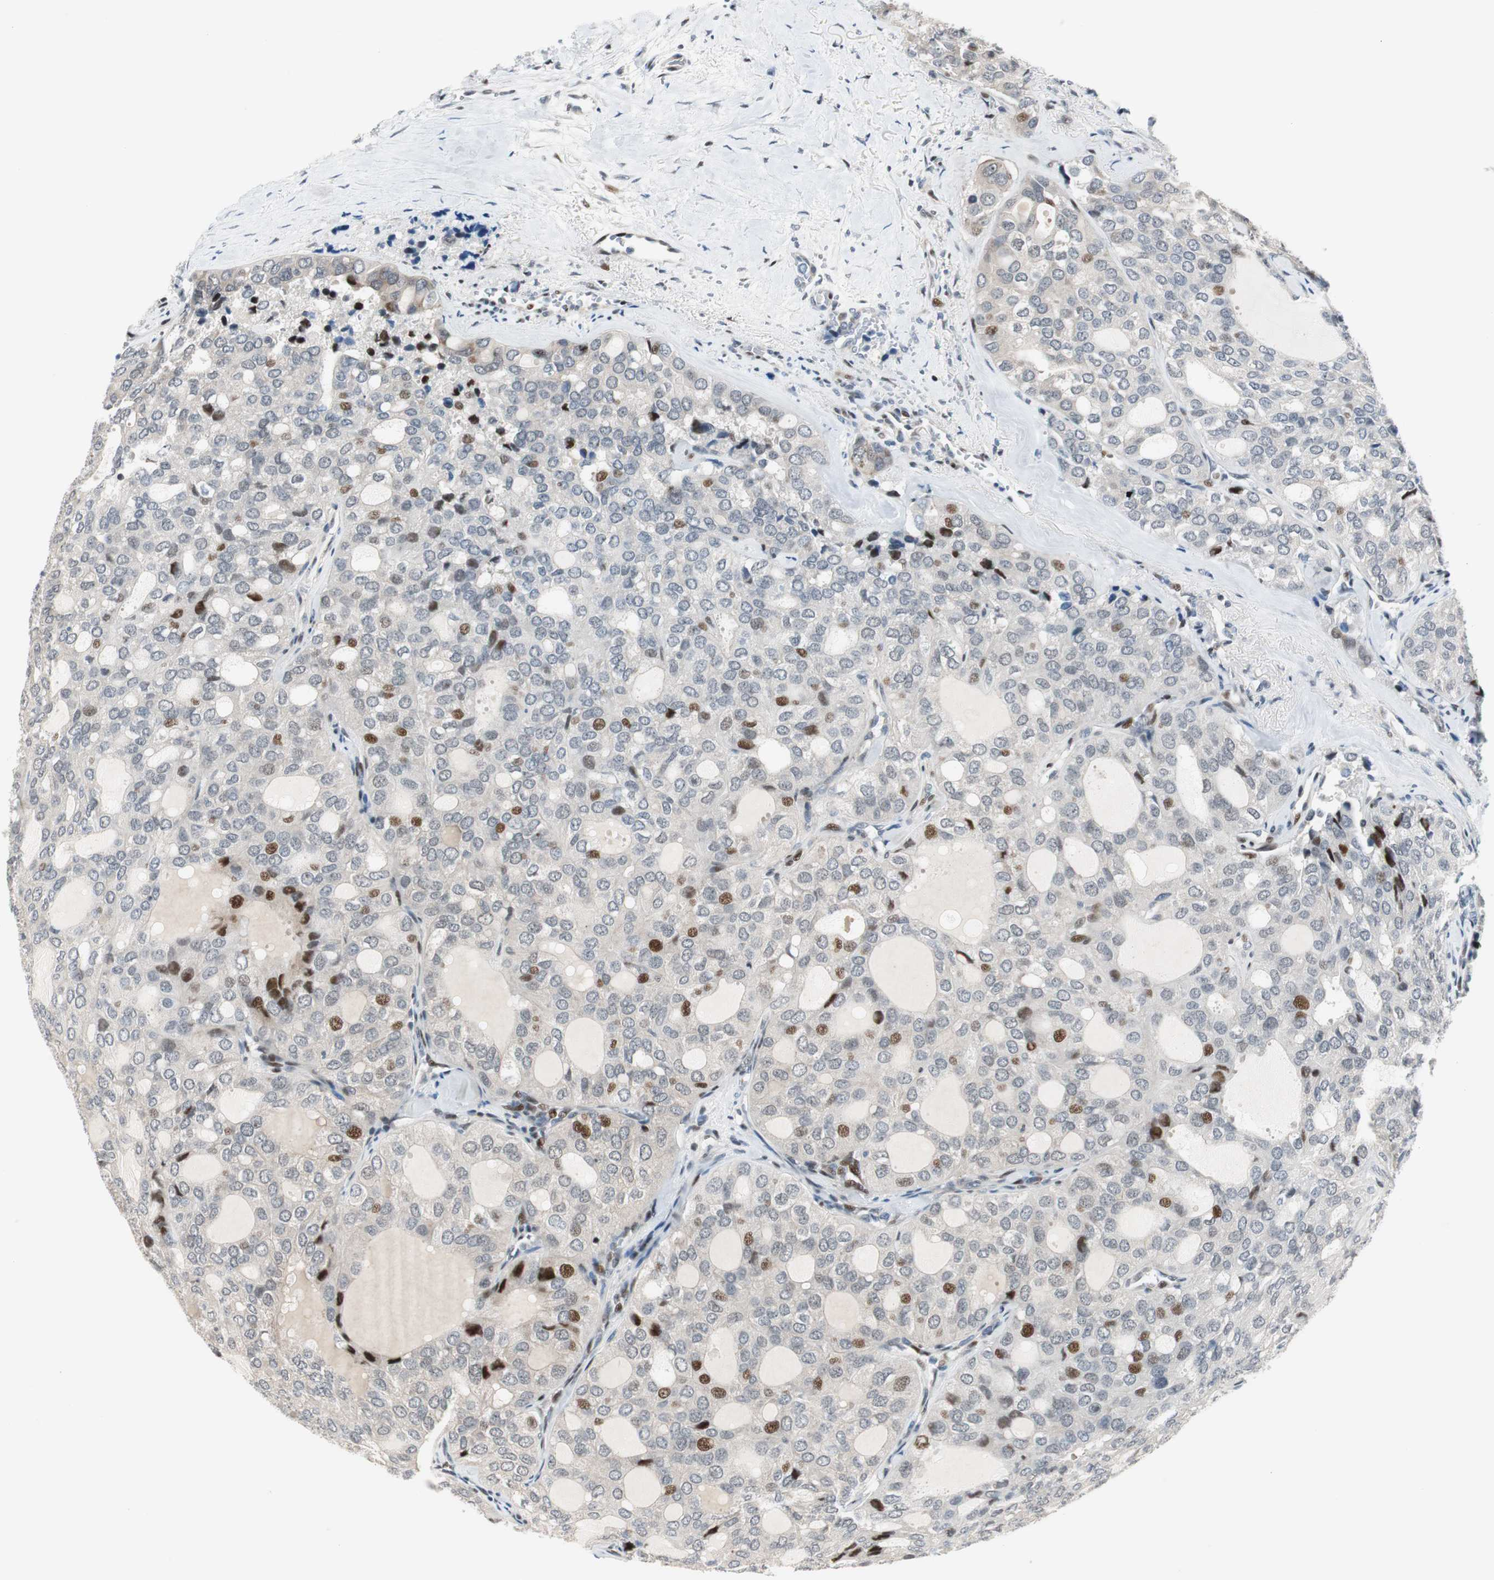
{"staining": {"intensity": "strong", "quantity": "<25%", "location": "nuclear"}, "tissue": "thyroid cancer", "cell_type": "Tumor cells", "image_type": "cancer", "snomed": [{"axis": "morphology", "description": "Follicular adenoma carcinoma, NOS"}, {"axis": "topography", "description": "Thyroid gland"}], "caption": "A medium amount of strong nuclear staining is seen in approximately <25% of tumor cells in thyroid cancer (follicular adenoma carcinoma) tissue. Immunohistochemistry stains the protein in brown and the nuclei are stained blue.", "gene": "RAD1", "patient": {"sex": "male", "age": 75}}